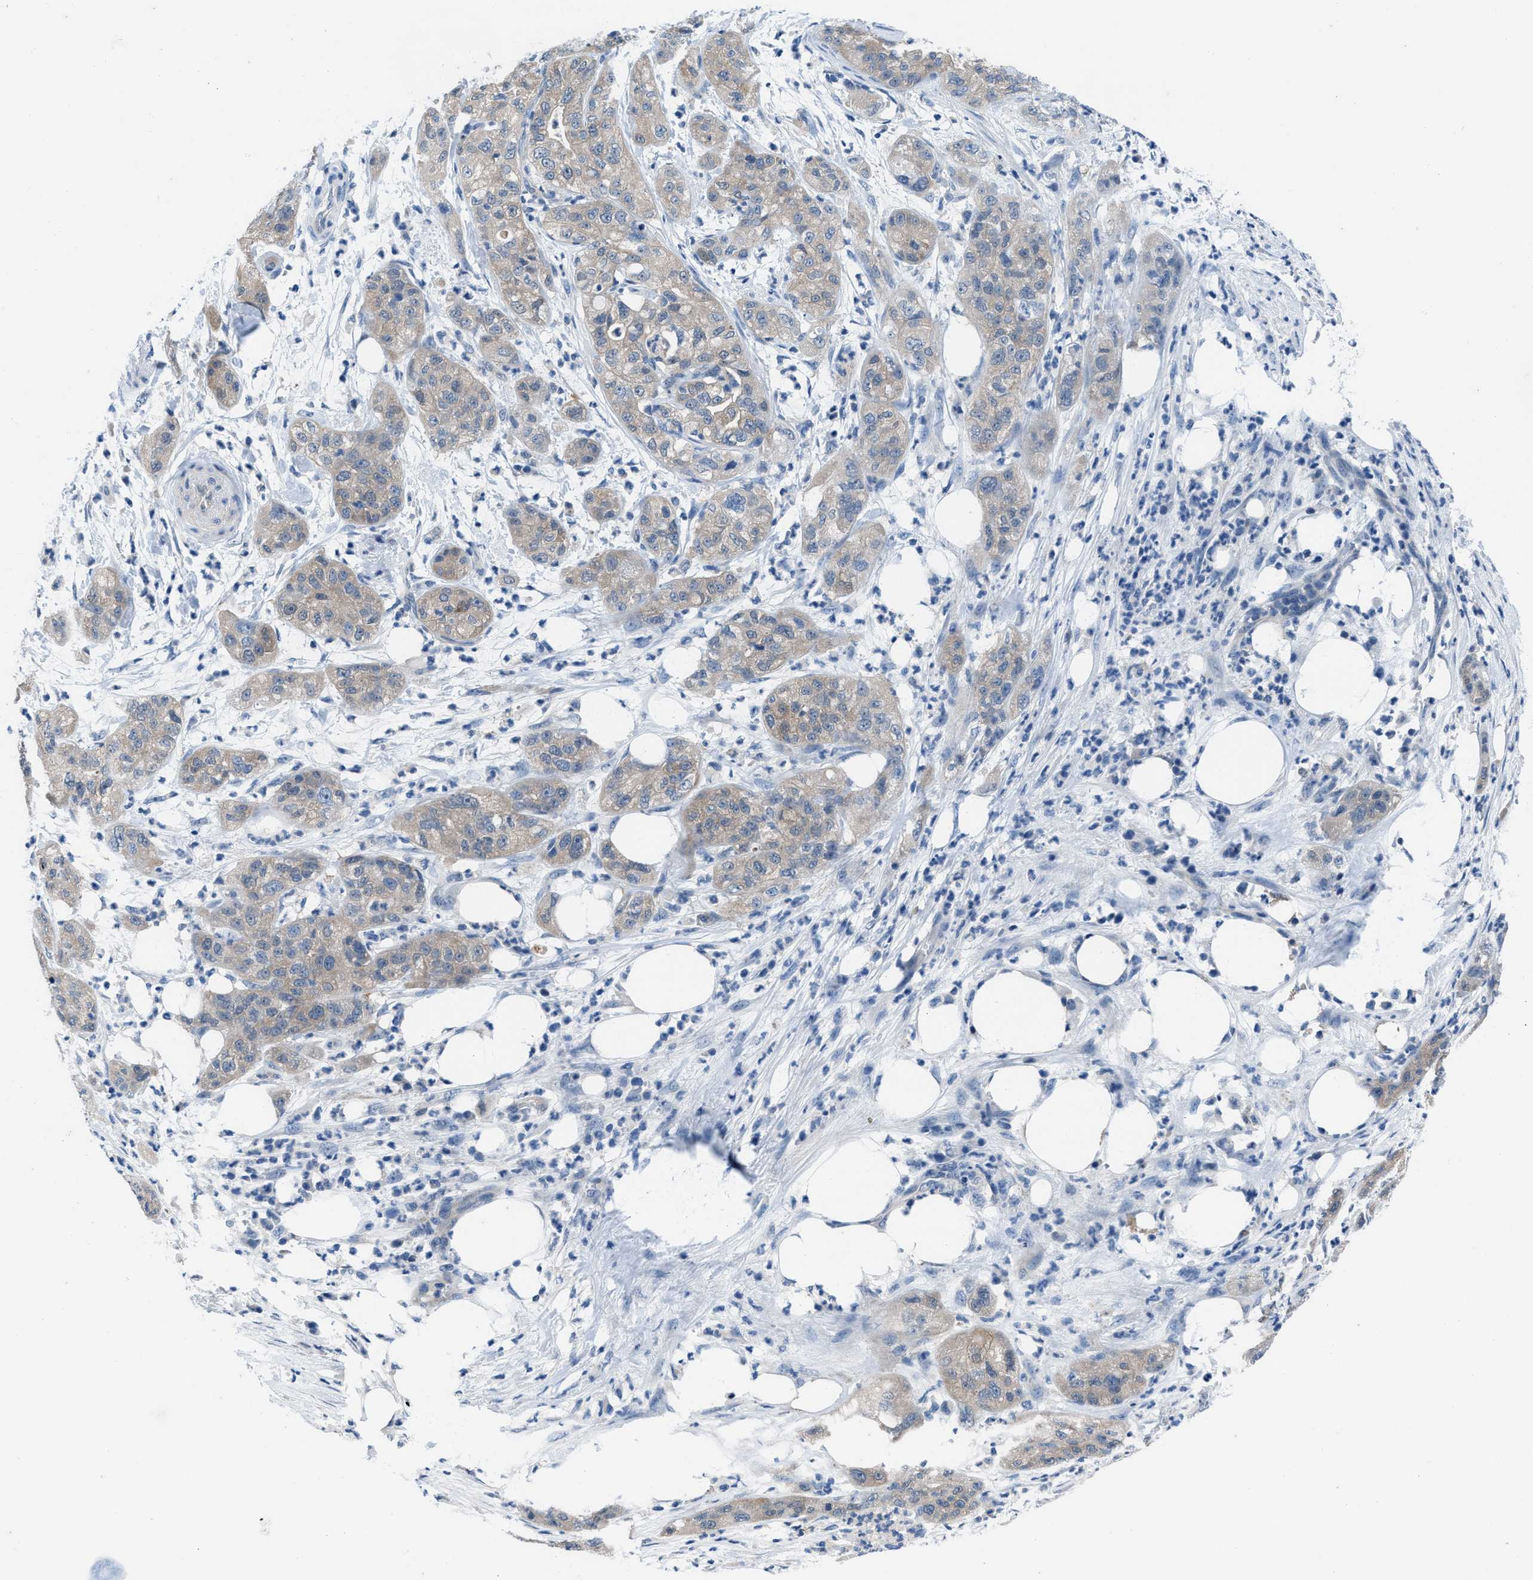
{"staining": {"intensity": "negative", "quantity": "none", "location": "none"}, "tissue": "pancreatic cancer", "cell_type": "Tumor cells", "image_type": "cancer", "snomed": [{"axis": "morphology", "description": "Adenocarcinoma, NOS"}, {"axis": "topography", "description": "Pancreas"}], "caption": "An immunohistochemistry (IHC) histopathology image of pancreatic cancer is shown. There is no staining in tumor cells of pancreatic cancer. (DAB immunohistochemistry with hematoxylin counter stain).", "gene": "NUDT5", "patient": {"sex": "female", "age": 78}}